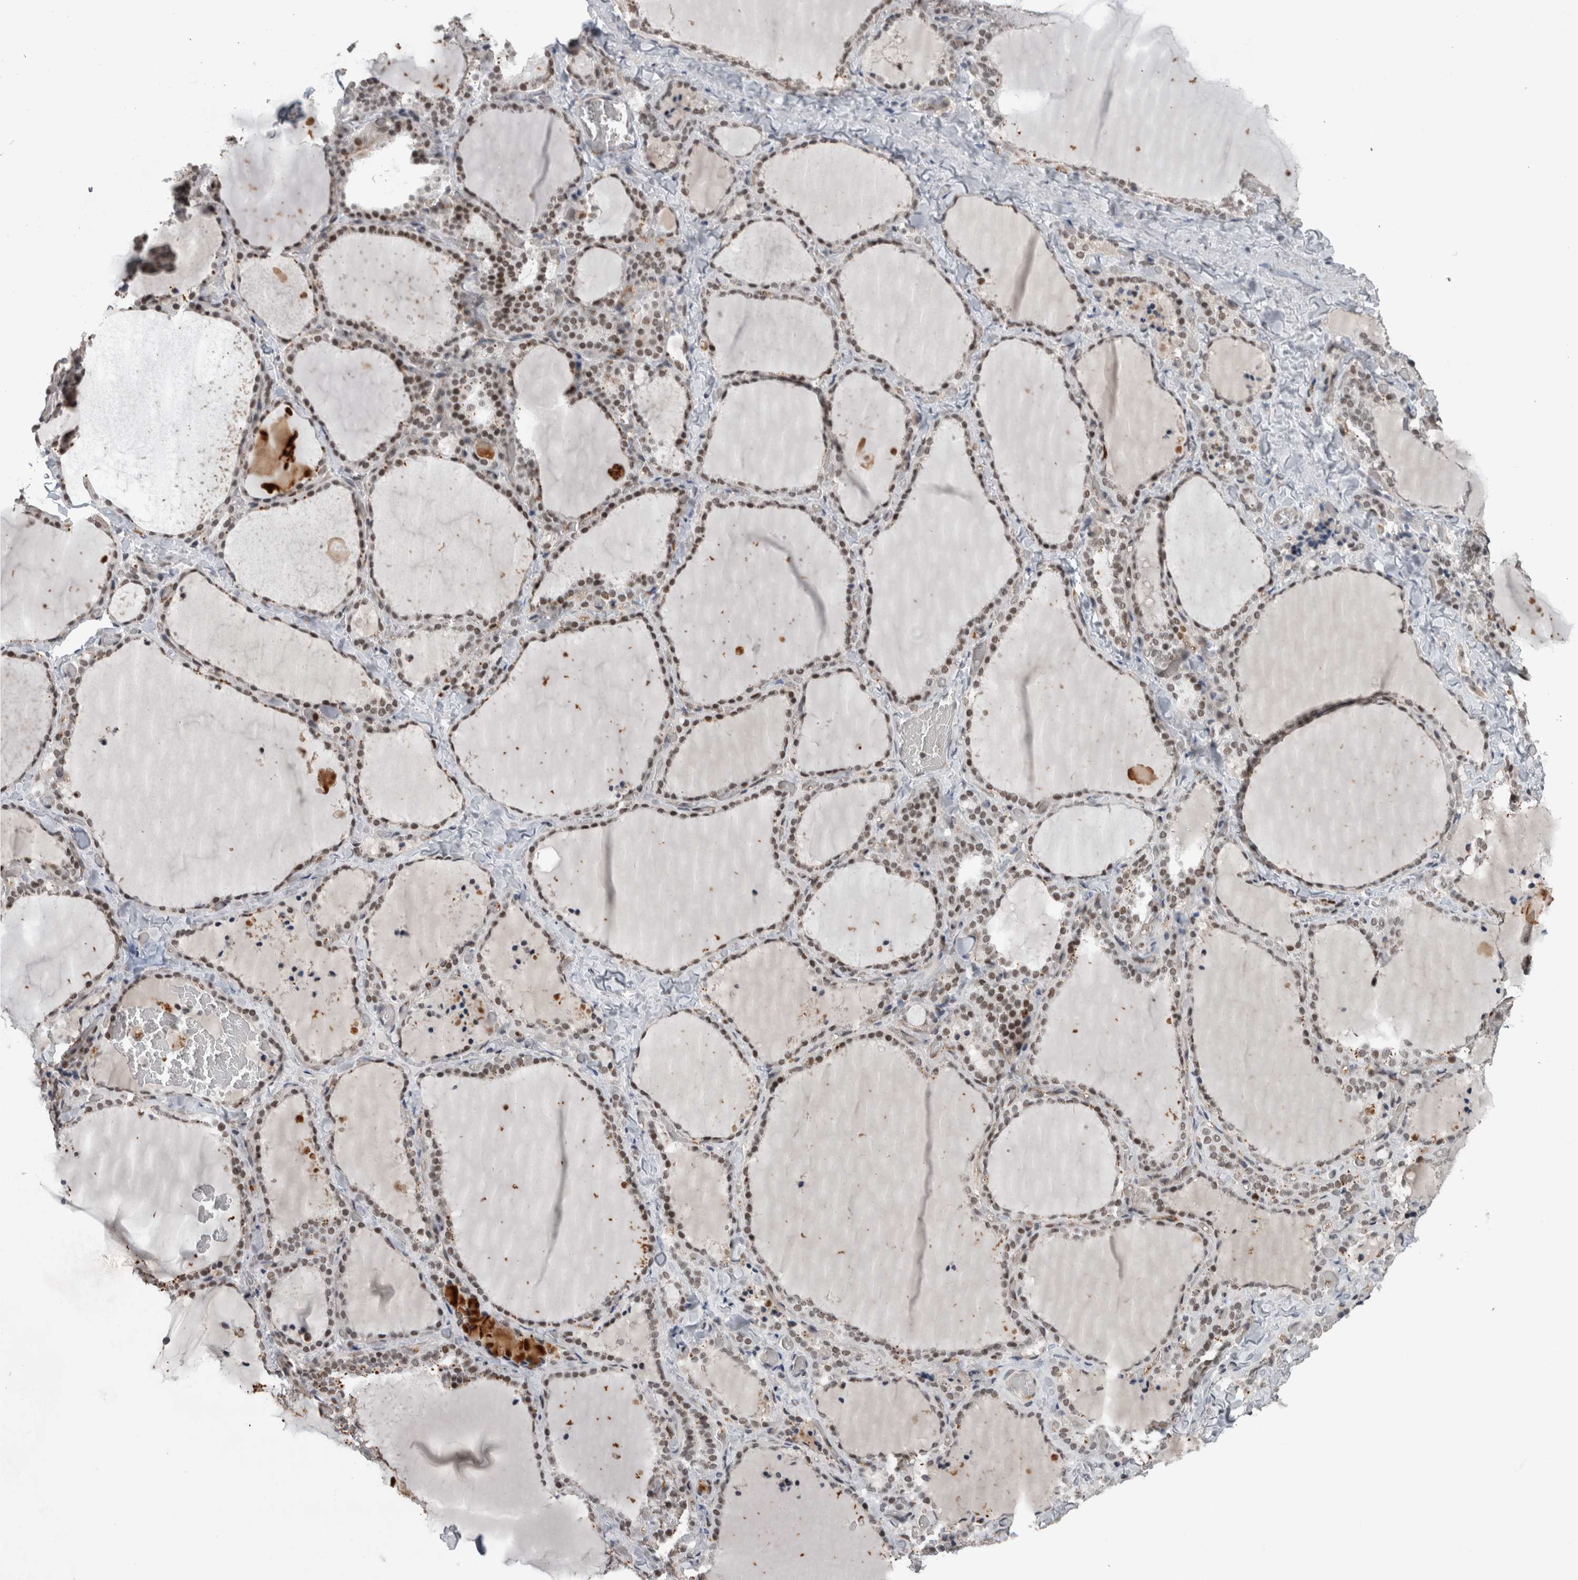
{"staining": {"intensity": "moderate", "quantity": "25%-75%", "location": "nuclear"}, "tissue": "thyroid gland", "cell_type": "Glandular cells", "image_type": "normal", "snomed": [{"axis": "morphology", "description": "Normal tissue, NOS"}, {"axis": "topography", "description": "Thyroid gland"}], "caption": "A medium amount of moderate nuclear positivity is appreciated in about 25%-75% of glandular cells in normal thyroid gland.", "gene": "POLD2", "patient": {"sex": "female", "age": 22}}